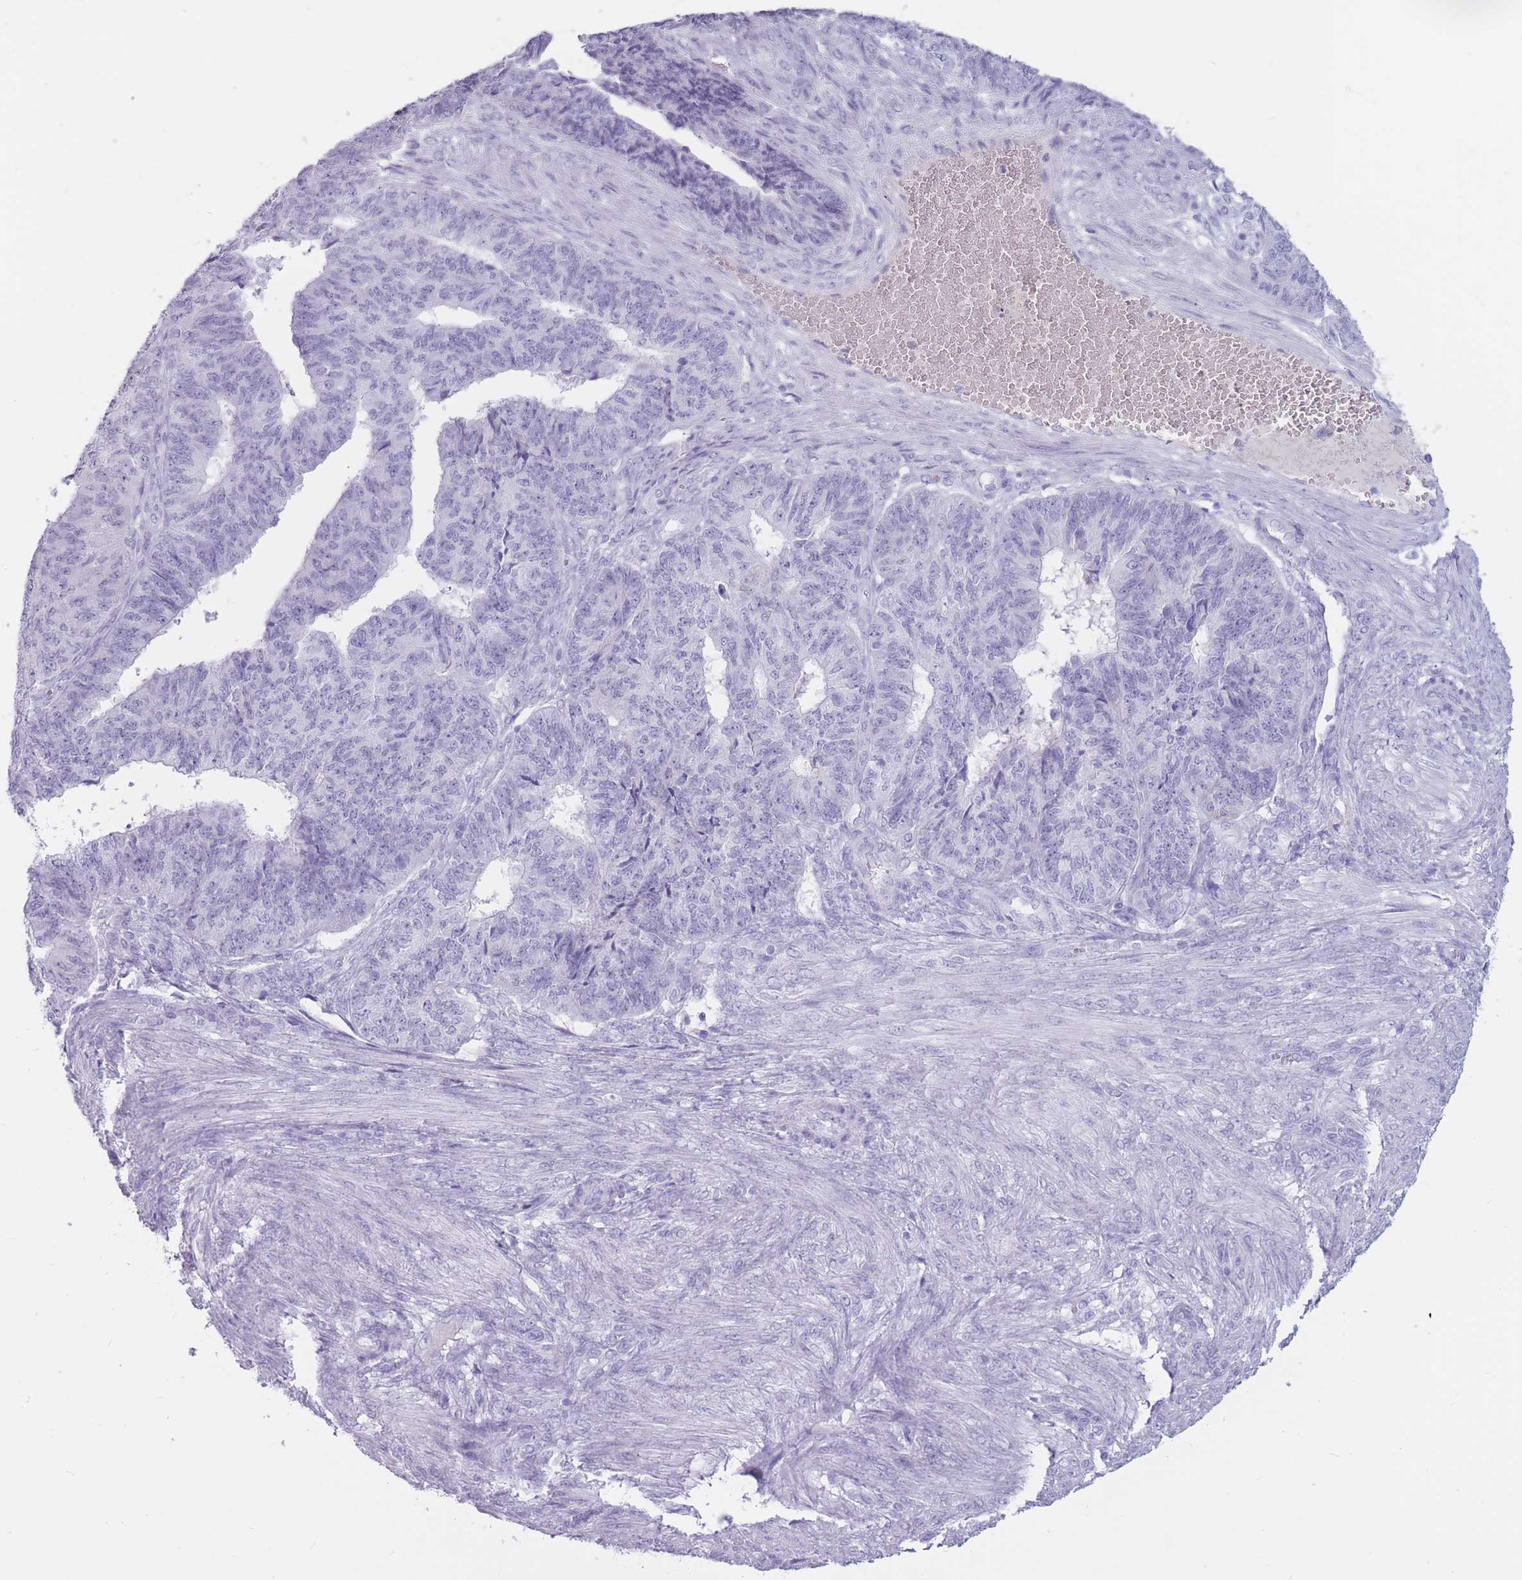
{"staining": {"intensity": "negative", "quantity": "none", "location": "none"}, "tissue": "endometrial cancer", "cell_type": "Tumor cells", "image_type": "cancer", "snomed": [{"axis": "morphology", "description": "Adenocarcinoma, NOS"}, {"axis": "topography", "description": "Endometrium"}], "caption": "This is an immunohistochemistry (IHC) micrograph of endometrial cancer. There is no positivity in tumor cells.", "gene": "PNMA3", "patient": {"sex": "female", "age": 32}}